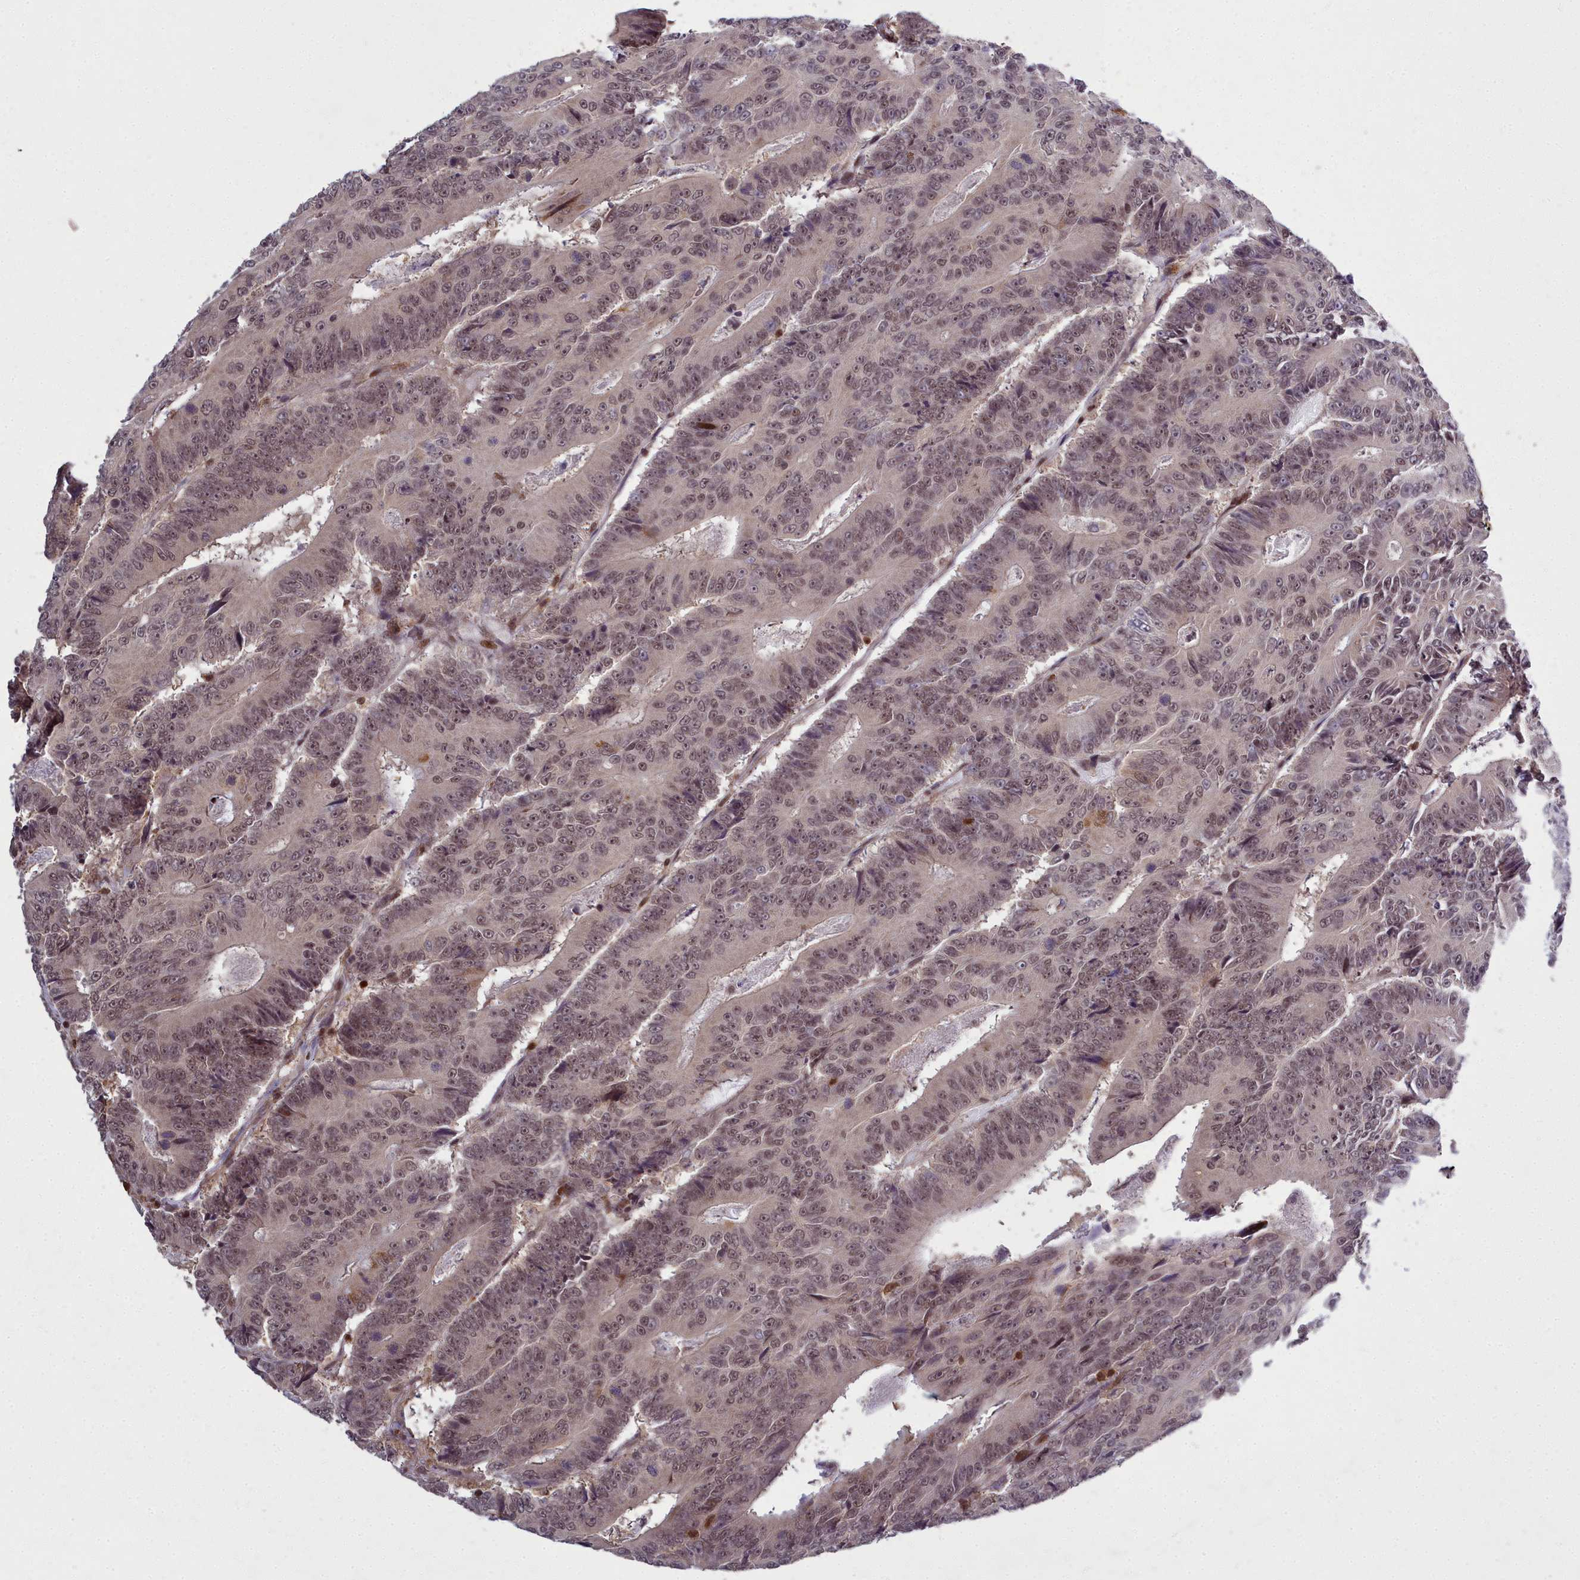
{"staining": {"intensity": "weak", "quantity": ">75%", "location": "nuclear"}, "tissue": "colorectal cancer", "cell_type": "Tumor cells", "image_type": "cancer", "snomed": [{"axis": "morphology", "description": "Adenocarcinoma, NOS"}, {"axis": "topography", "description": "Colon"}], "caption": "DAB immunohistochemical staining of human adenocarcinoma (colorectal) shows weak nuclear protein positivity in approximately >75% of tumor cells. Immunohistochemistry (ihc) stains the protein in brown and the nuclei are stained blue.", "gene": "GMEB1", "patient": {"sex": "male", "age": 83}}